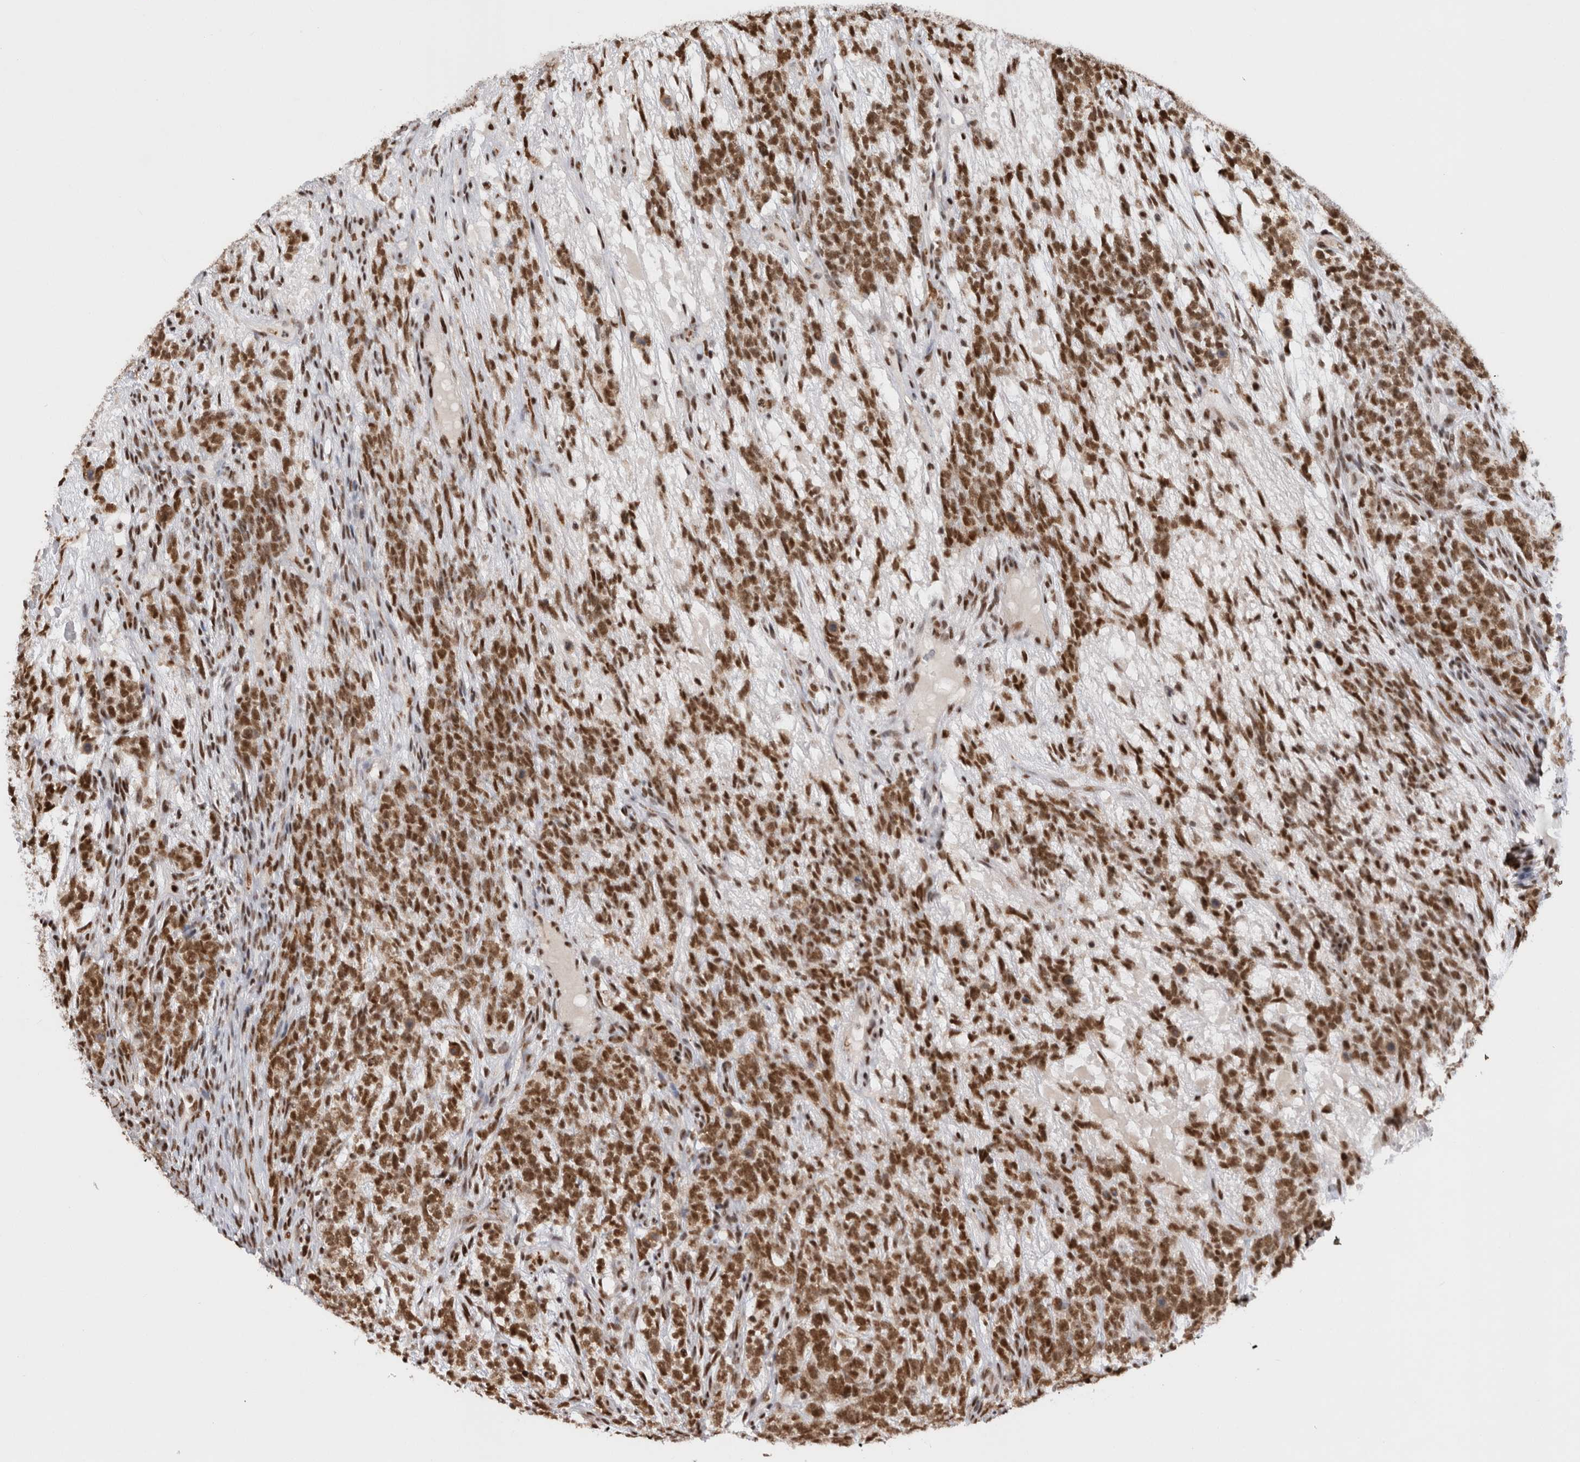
{"staining": {"intensity": "moderate", "quantity": ">75%", "location": "nuclear"}, "tissue": "testis cancer", "cell_type": "Tumor cells", "image_type": "cancer", "snomed": [{"axis": "morphology", "description": "Seminoma, NOS"}, {"axis": "morphology", "description": "Carcinoma, Embryonal, NOS"}, {"axis": "topography", "description": "Testis"}], "caption": "Immunohistochemical staining of human testis cancer (seminoma) displays medium levels of moderate nuclear staining in about >75% of tumor cells.", "gene": "EYA2", "patient": {"sex": "male", "age": 28}}